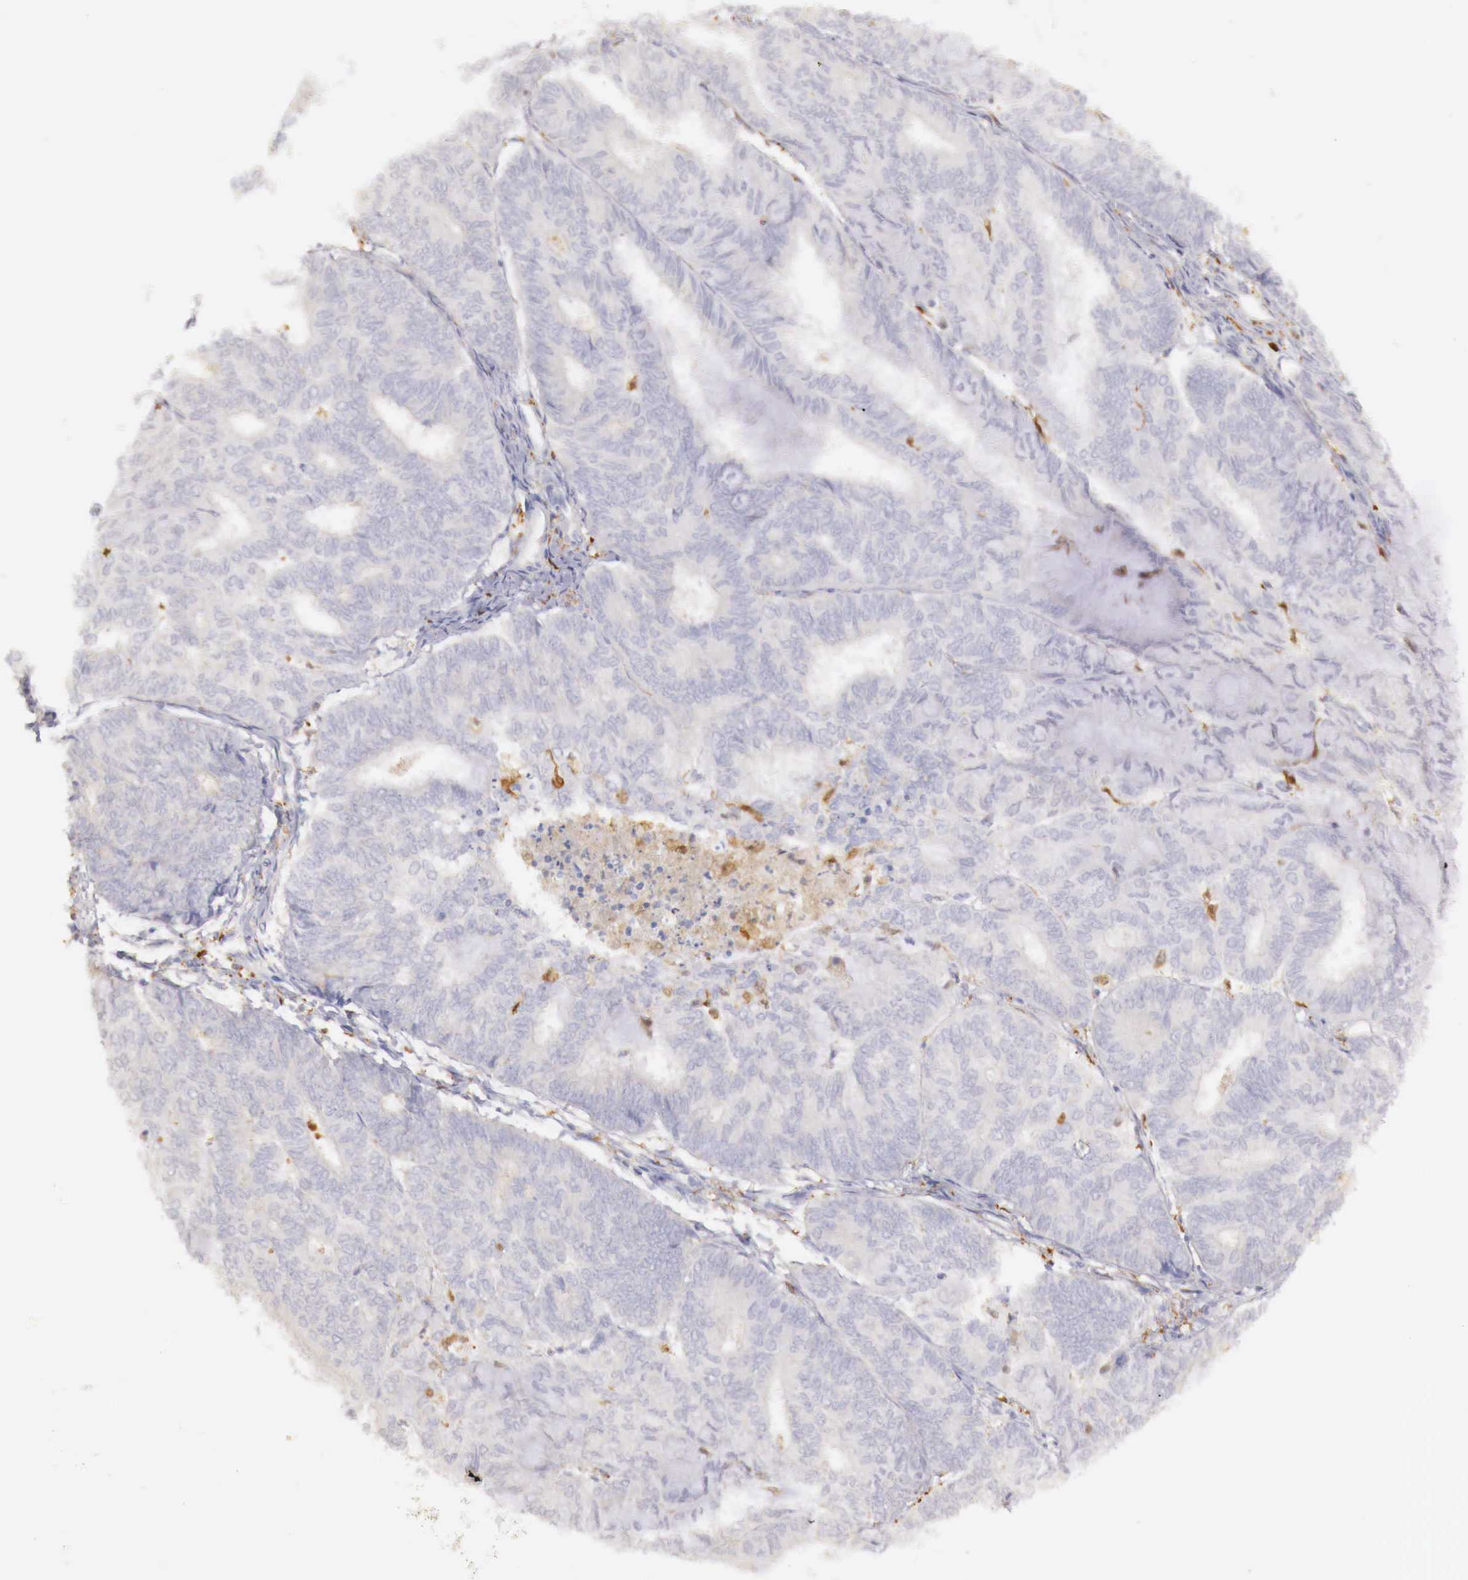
{"staining": {"intensity": "negative", "quantity": "none", "location": "none"}, "tissue": "endometrial cancer", "cell_type": "Tumor cells", "image_type": "cancer", "snomed": [{"axis": "morphology", "description": "Adenocarcinoma, NOS"}, {"axis": "topography", "description": "Endometrium"}], "caption": "High magnification brightfield microscopy of adenocarcinoma (endometrial) stained with DAB (brown) and counterstained with hematoxylin (blue): tumor cells show no significant staining.", "gene": "RENBP", "patient": {"sex": "female", "age": 59}}